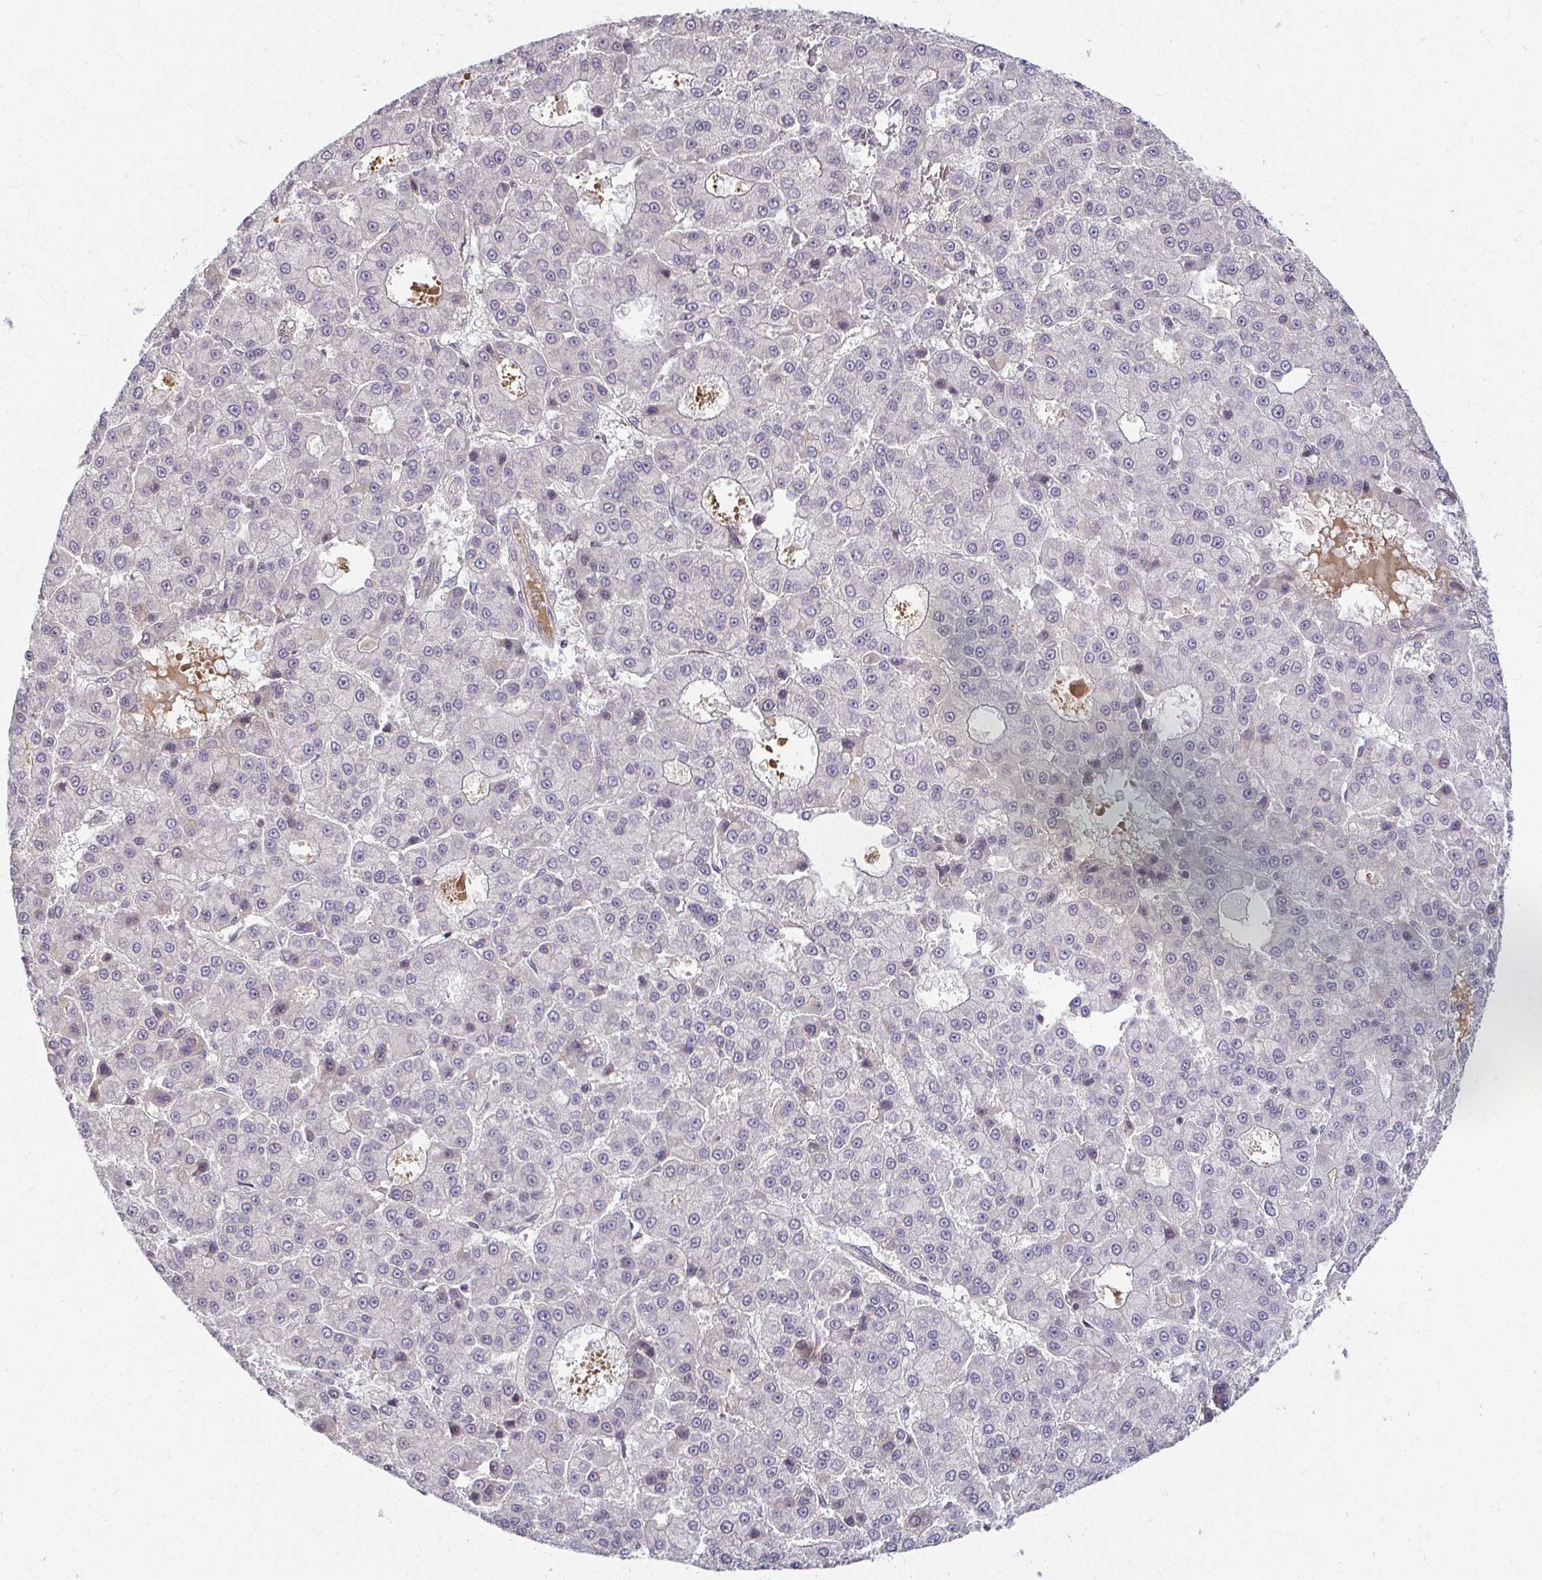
{"staining": {"intensity": "negative", "quantity": "none", "location": "none"}, "tissue": "liver cancer", "cell_type": "Tumor cells", "image_type": "cancer", "snomed": [{"axis": "morphology", "description": "Carcinoma, Hepatocellular, NOS"}, {"axis": "topography", "description": "Liver"}], "caption": "DAB immunohistochemical staining of human hepatocellular carcinoma (liver) displays no significant staining in tumor cells.", "gene": "ANK3", "patient": {"sex": "male", "age": 70}}